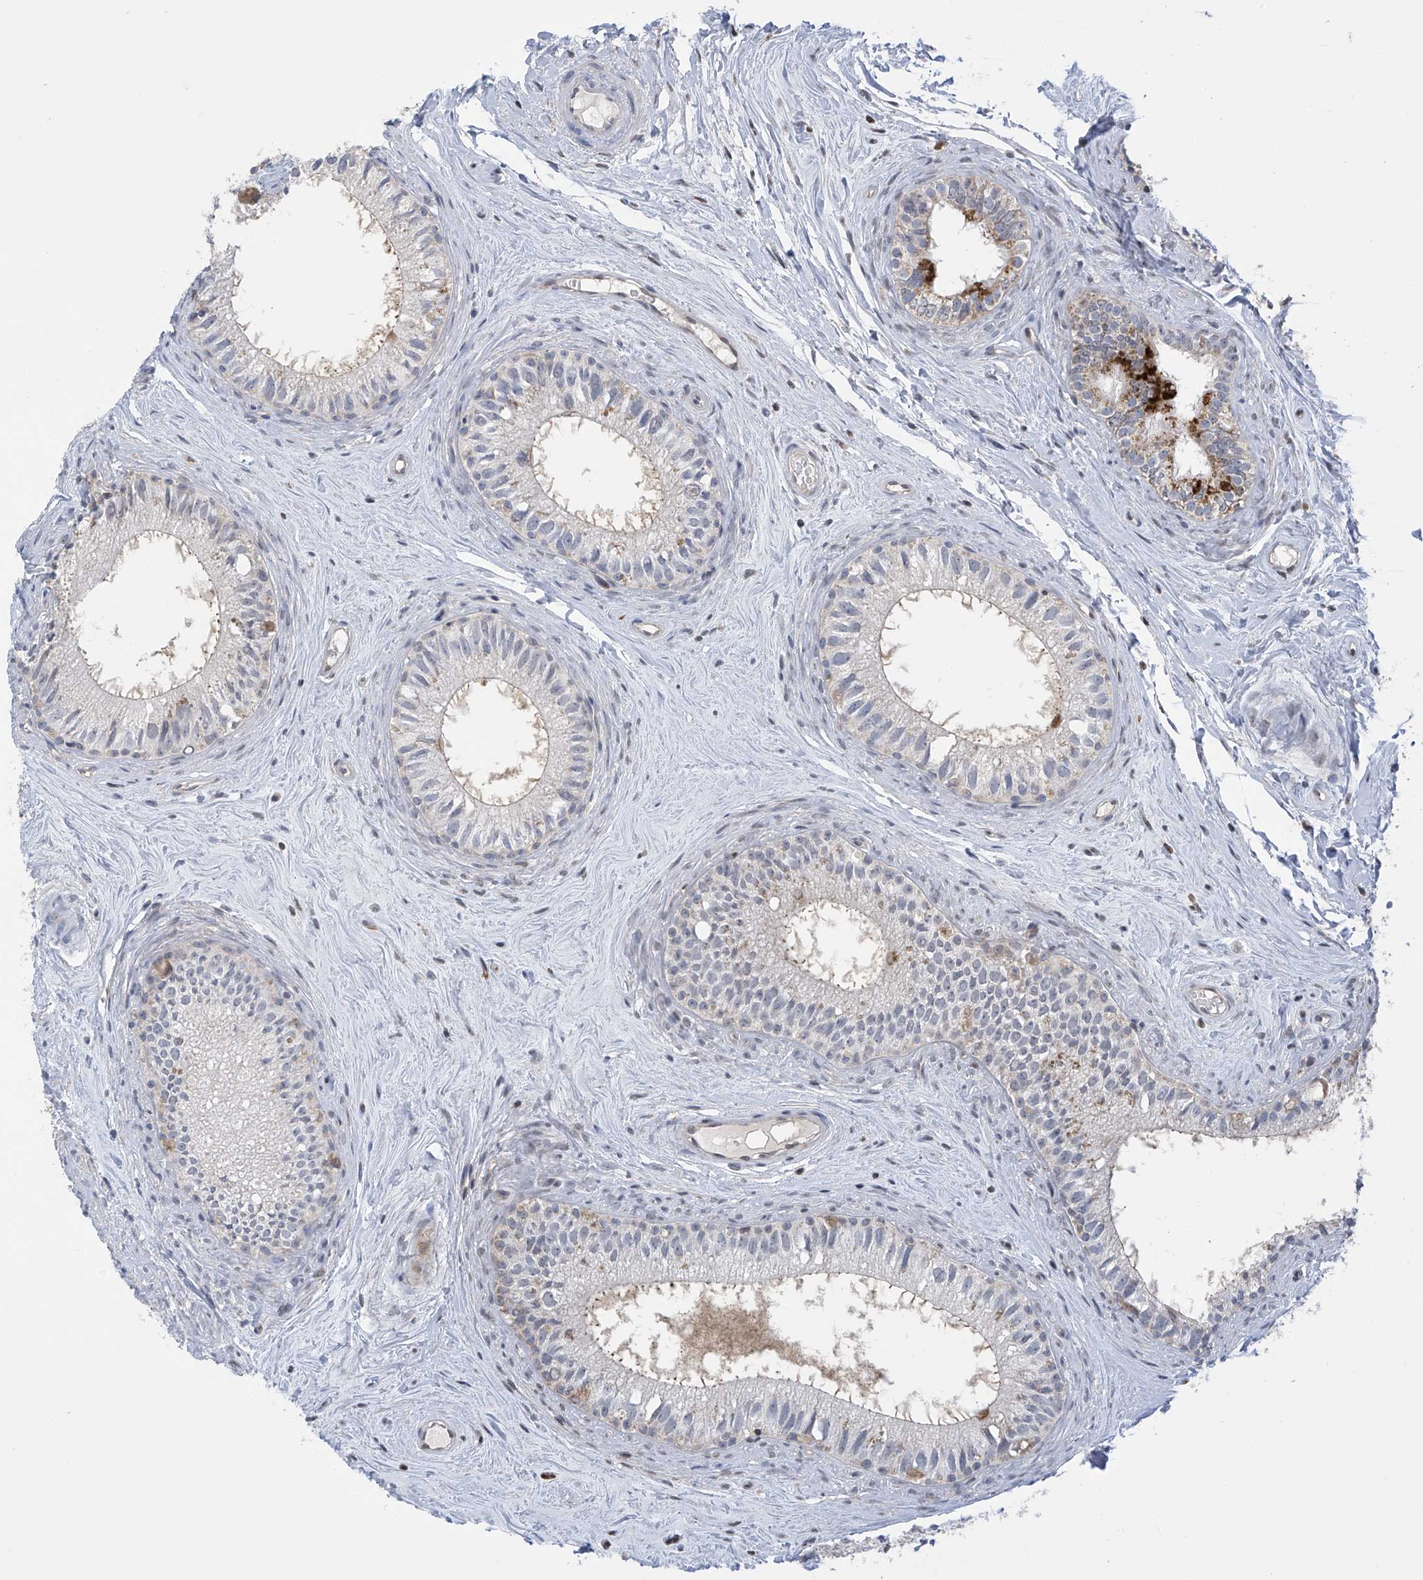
{"staining": {"intensity": "negative", "quantity": "none", "location": "none"}, "tissue": "epididymis", "cell_type": "Glandular cells", "image_type": "normal", "snomed": [{"axis": "morphology", "description": "Normal tissue, NOS"}, {"axis": "topography", "description": "Epididymis"}], "caption": "IHC histopathology image of benign epididymis: human epididymis stained with DAB (3,3'-diaminobenzidine) displays no significant protein positivity in glandular cells.", "gene": "SLCO4A1", "patient": {"sex": "male", "age": 71}}